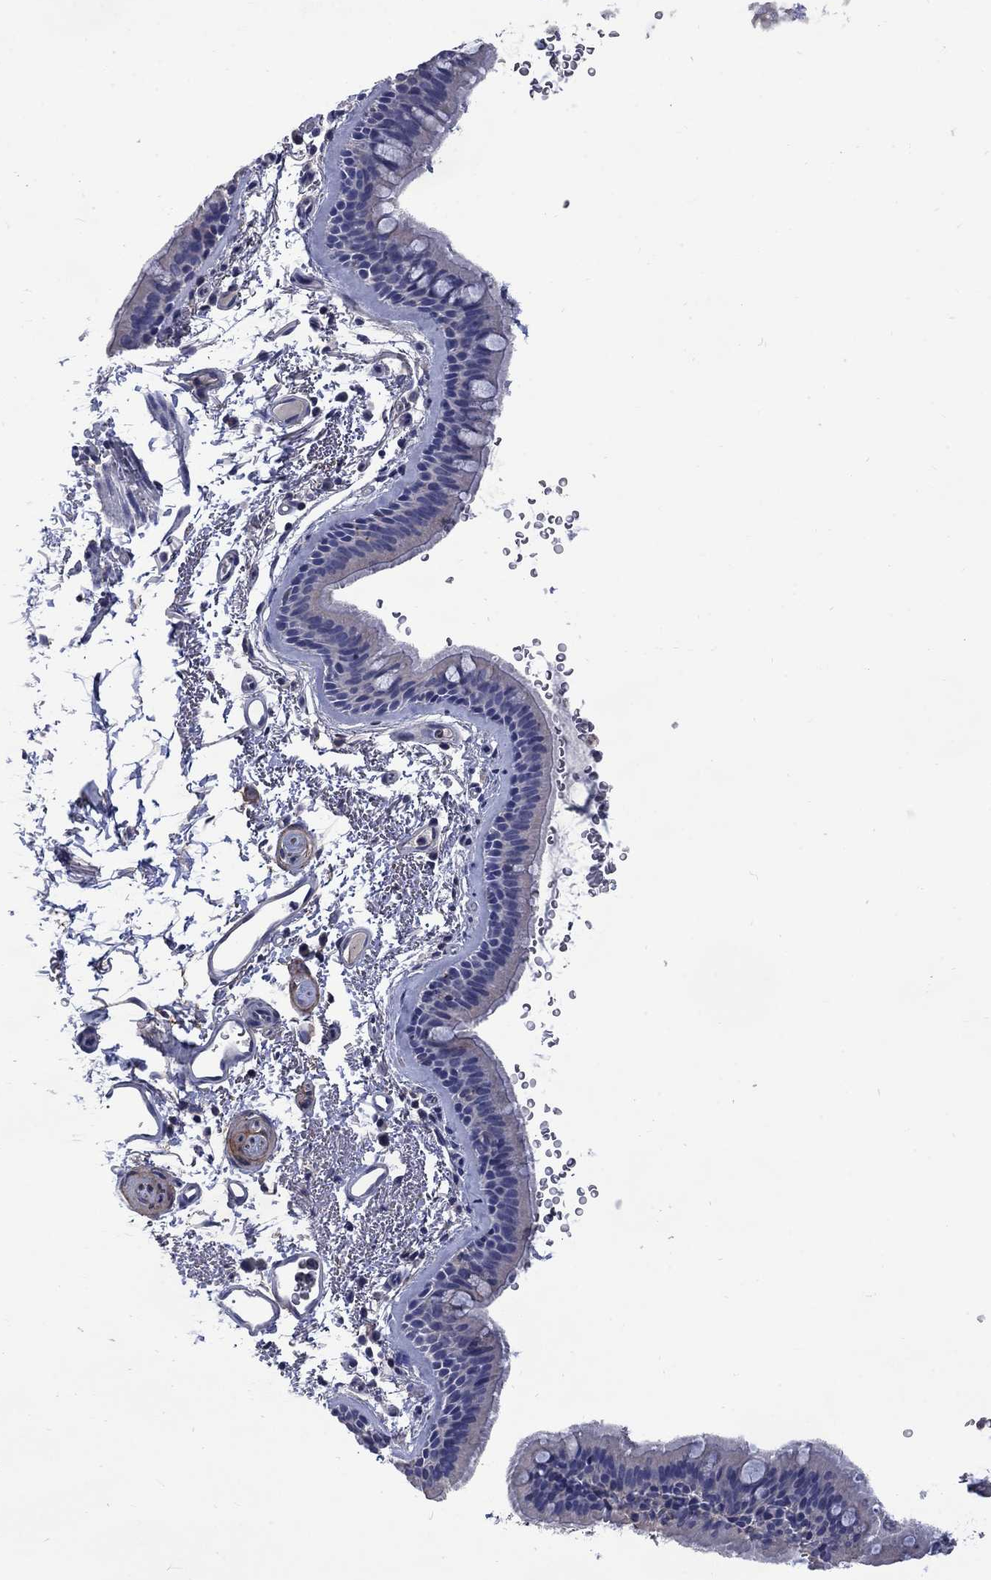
{"staining": {"intensity": "negative", "quantity": "none", "location": "none"}, "tissue": "bronchus", "cell_type": "Respiratory epithelial cells", "image_type": "normal", "snomed": [{"axis": "morphology", "description": "Normal tissue, NOS"}, {"axis": "topography", "description": "Lymph node"}, {"axis": "topography", "description": "Bronchus"}], "caption": "High magnification brightfield microscopy of benign bronchus stained with DAB (3,3'-diaminobenzidine) (brown) and counterstained with hematoxylin (blue): respiratory epithelial cells show no significant expression. The staining was performed using DAB to visualize the protein expression in brown, while the nuclei were stained in blue with hematoxylin (Magnification: 20x).", "gene": "HSPA12A", "patient": {"sex": "female", "age": 70}}